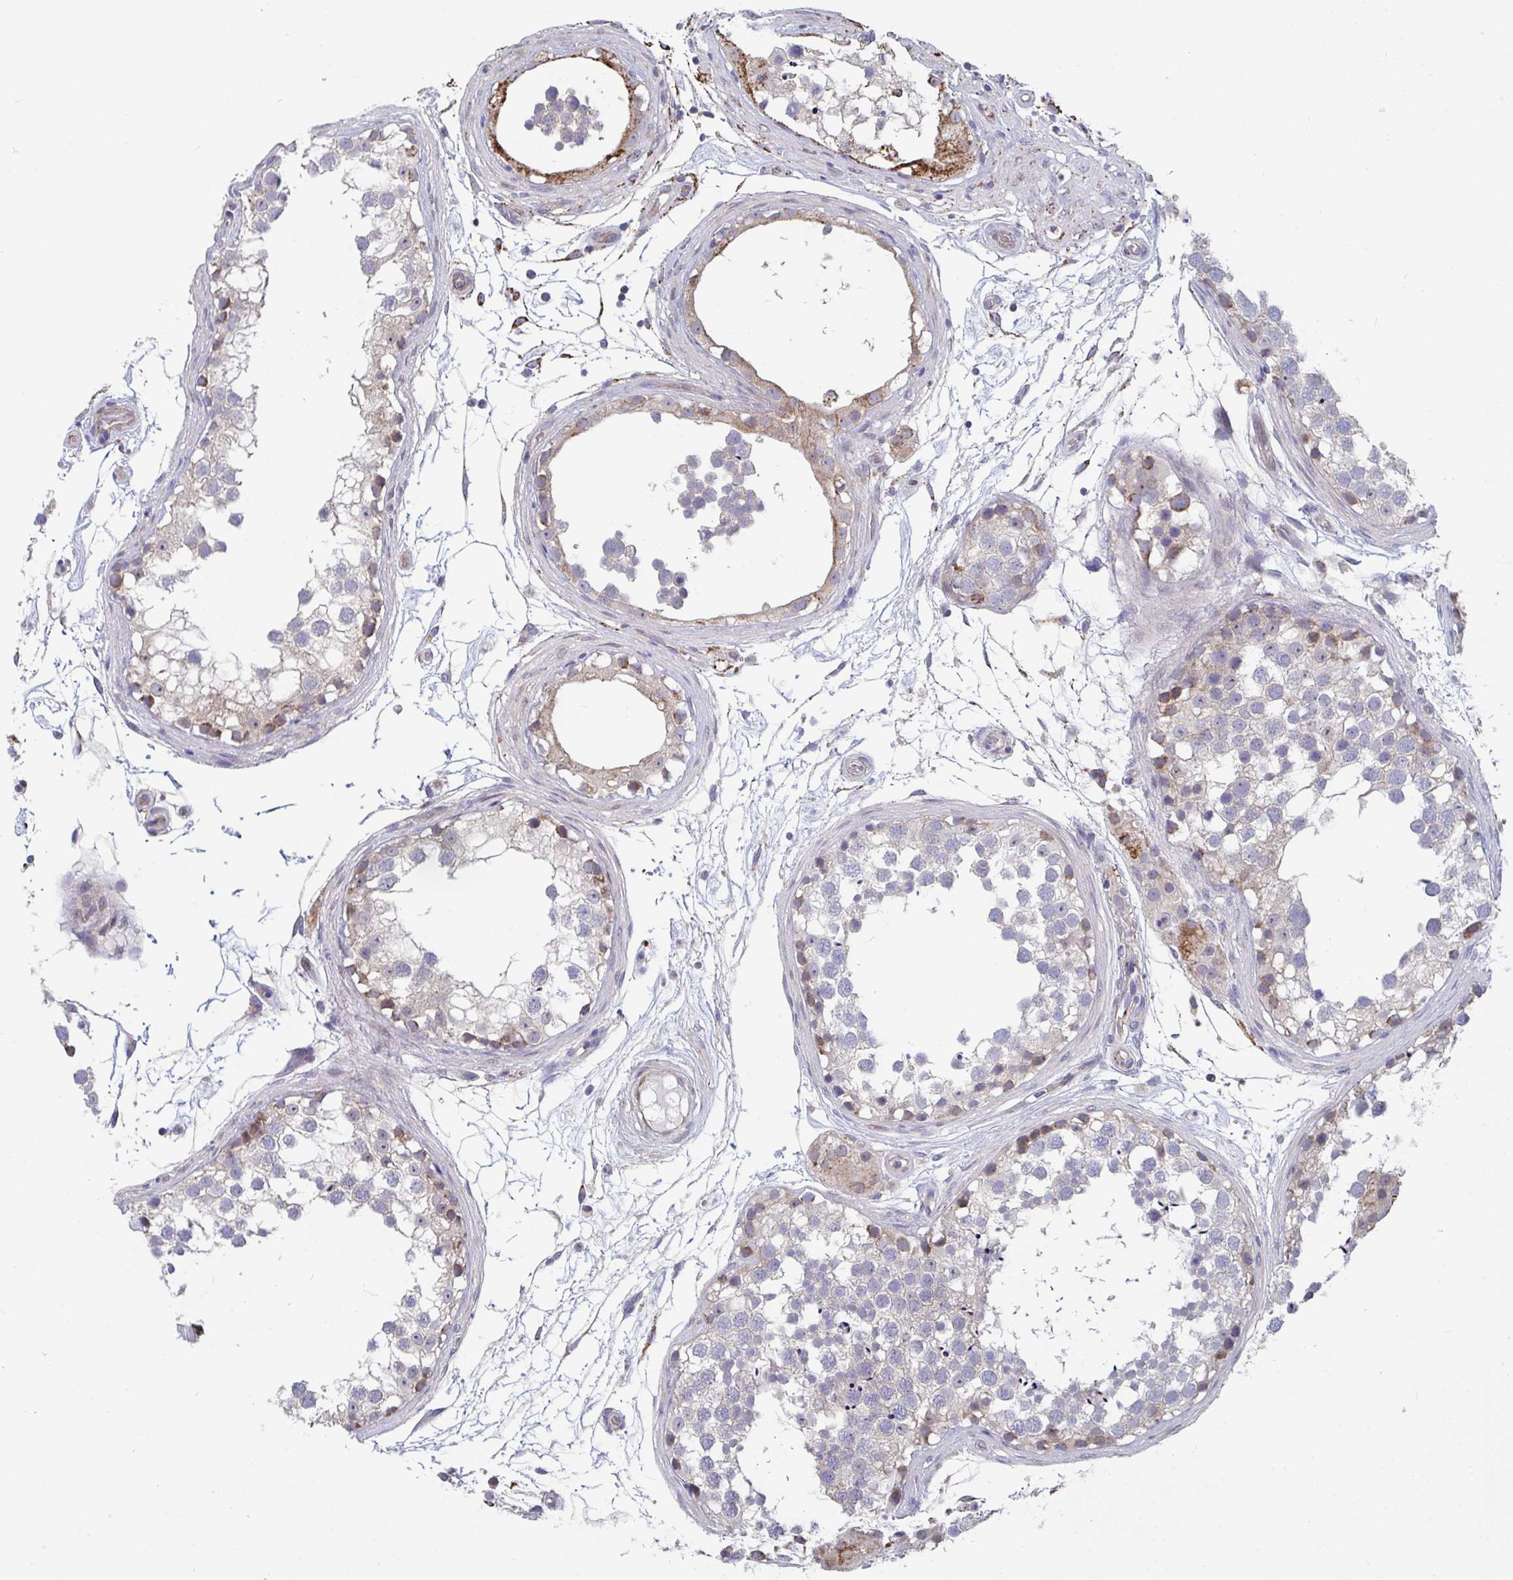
{"staining": {"intensity": "moderate", "quantity": "<25%", "location": "cytoplasmic/membranous"}, "tissue": "testis", "cell_type": "Cells in seminiferous ducts", "image_type": "normal", "snomed": [{"axis": "morphology", "description": "Normal tissue, NOS"}, {"axis": "morphology", "description": "Seminoma, NOS"}, {"axis": "topography", "description": "Testis"}], "caption": "Testis stained with immunohistochemistry (IHC) exhibits moderate cytoplasmic/membranous staining in approximately <25% of cells in seminiferous ducts.", "gene": "FAM156A", "patient": {"sex": "male", "age": 65}}